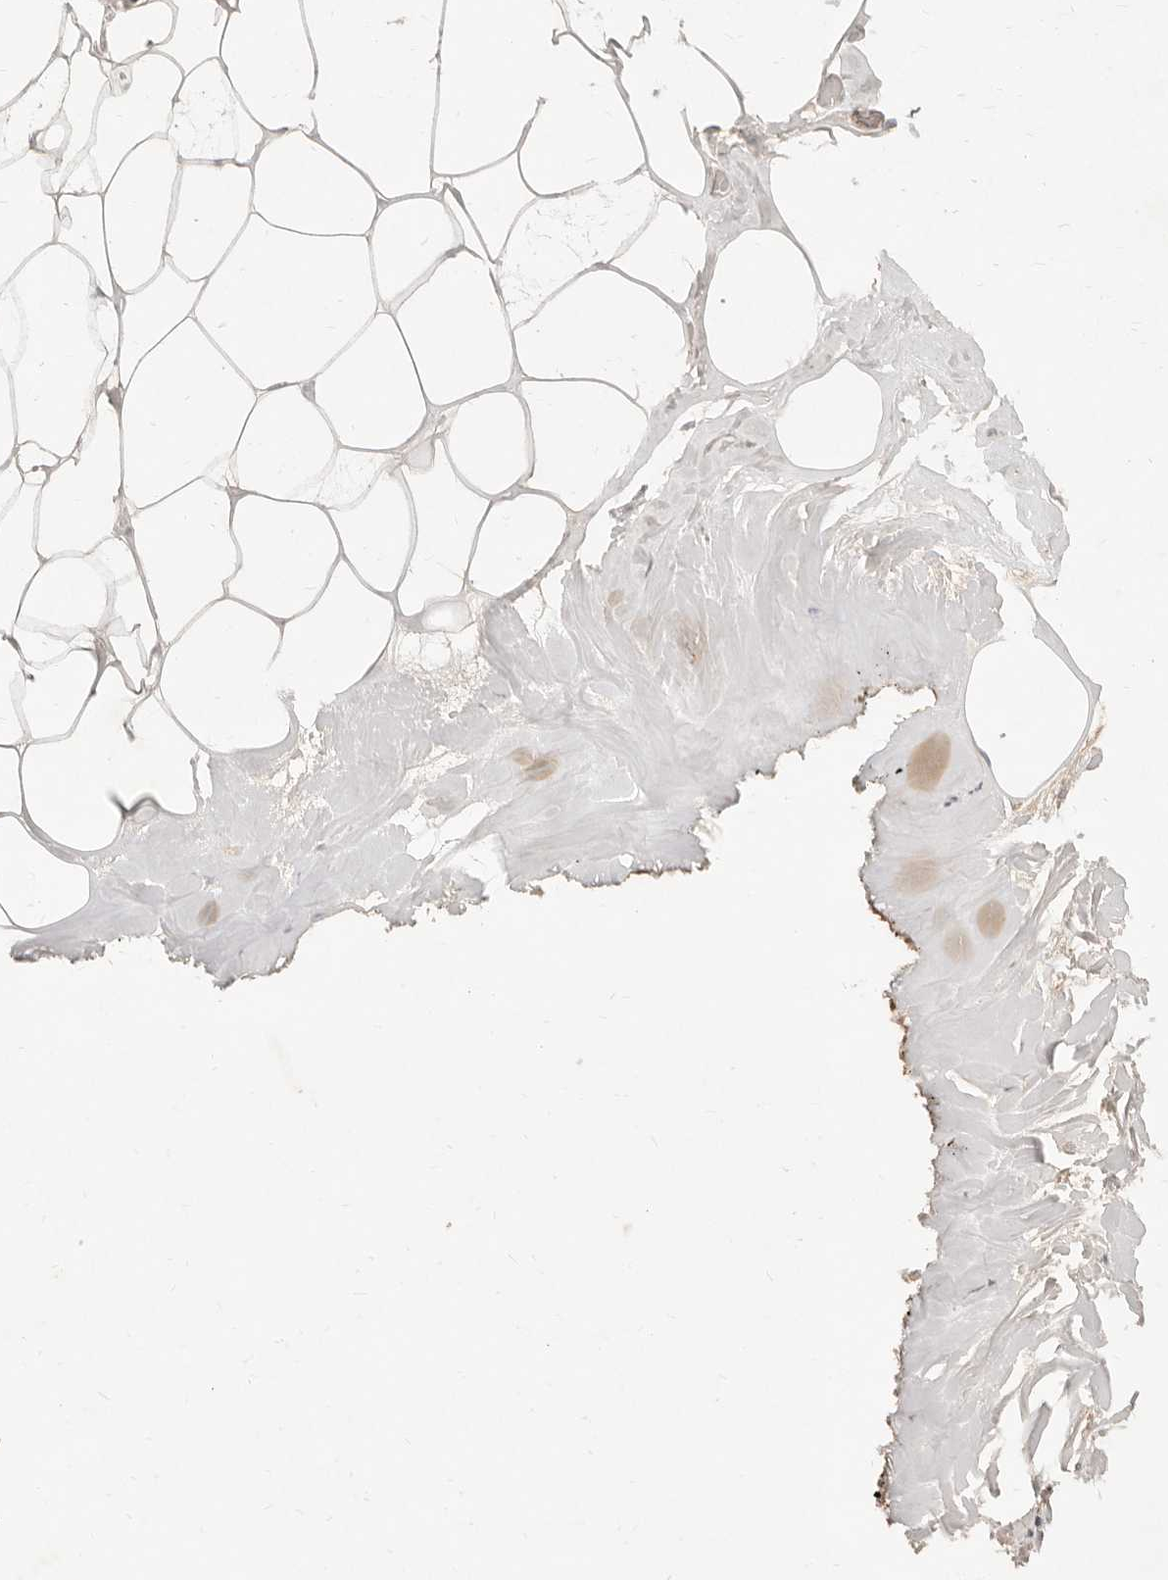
{"staining": {"intensity": "moderate", "quantity": ">75%", "location": "cytoplasmic/membranous"}, "tissue": "adipose tissue", "cell_type": "Adipocytes", "image_type": "normal", "snomed": [{"axis": "morphology", "description": "Normal tissue, NOS"}, {"axis": "morphology", "description": "Fibrosis, NOS"}, {"axis": "topography", "description": "Breast"}, {"axis": "topography", "description": "Adipose tissue"}], "caption": "Protein positivity by immunohistochemistry (IHC) demonstrates moderate cytoplasmic/membranous expression in approximately >75% of adipocytes in normal adipose tissue.", "gene": "NECAP2", "patient": {"sex": "female", "age": 39}}